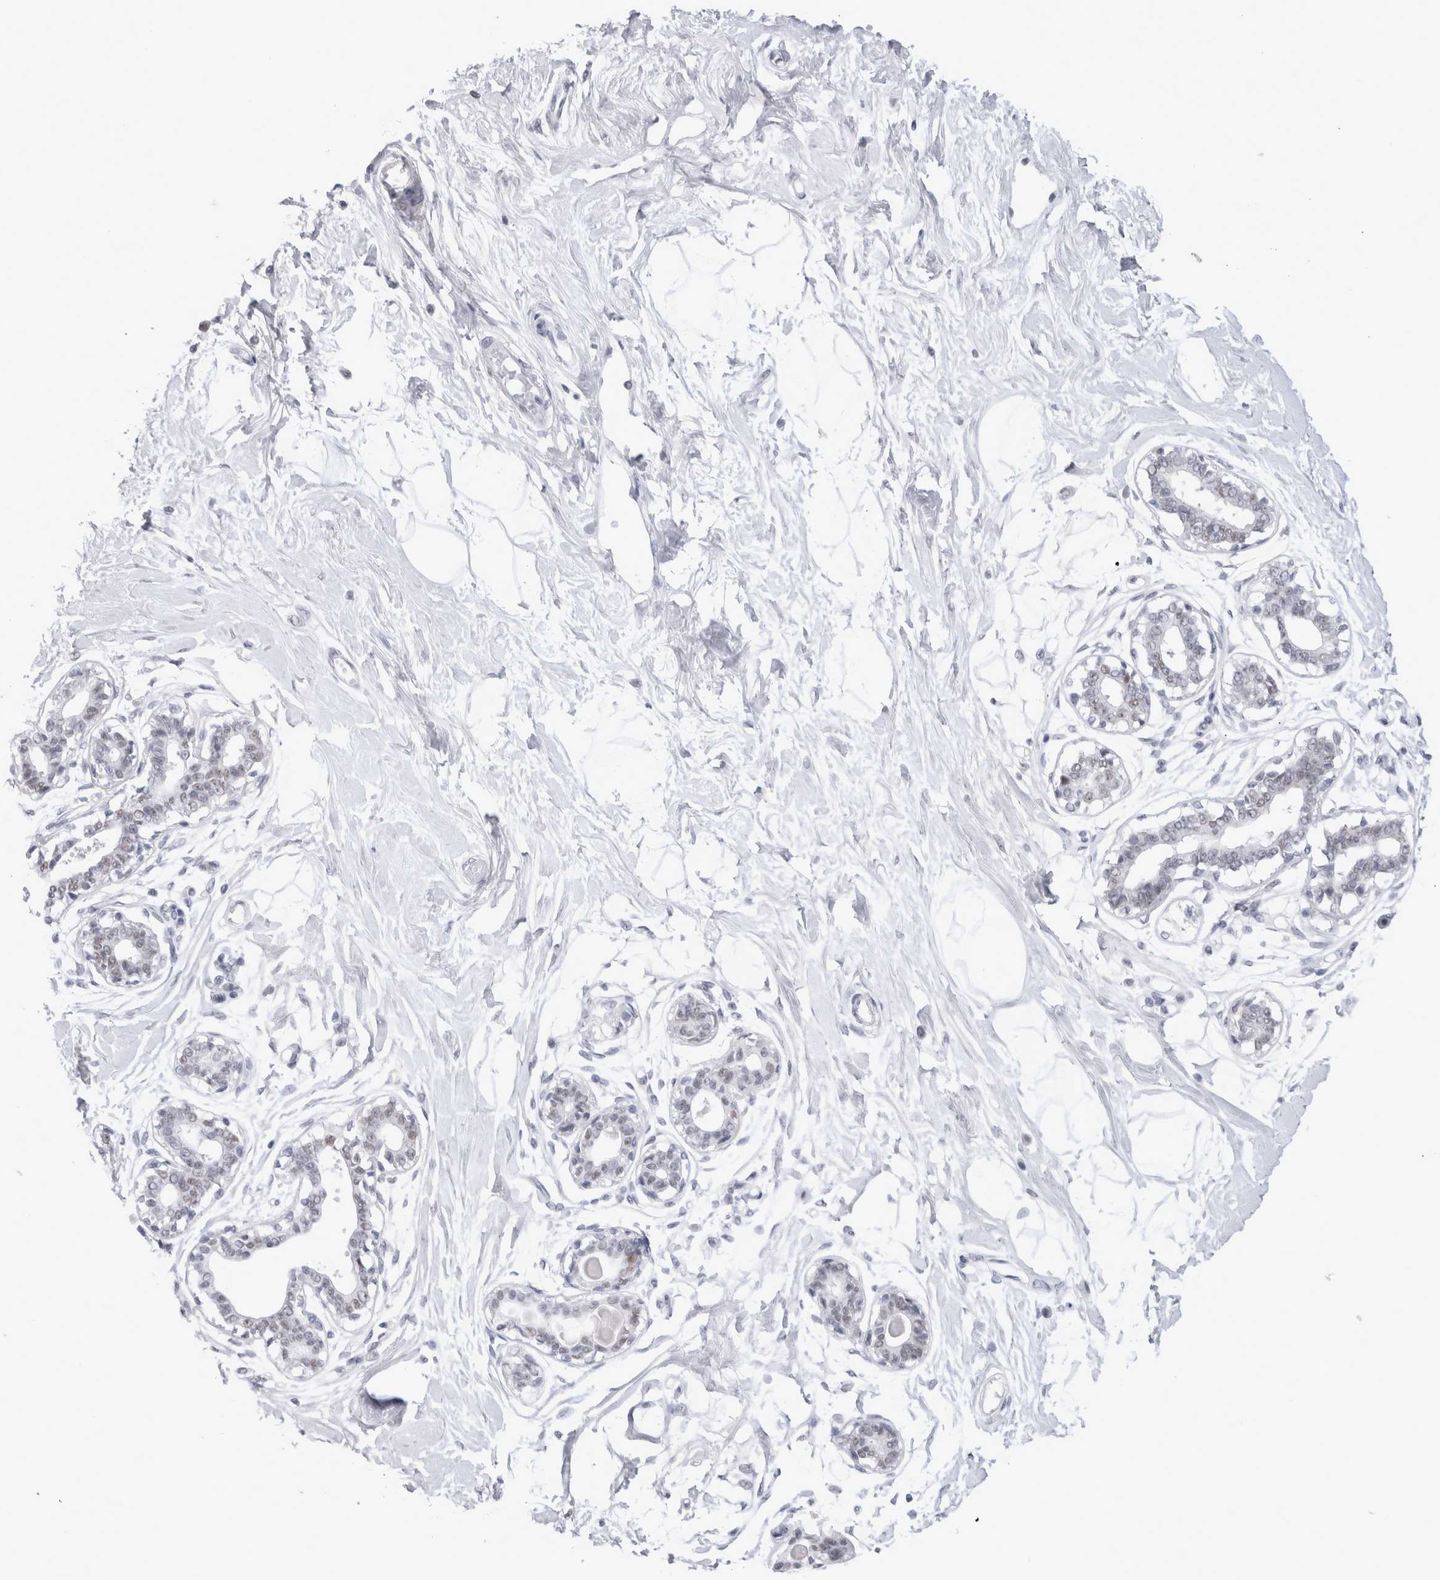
{"staining": {"intensity": "weak", "quantity": "25%-75%", "location": "nuclear"}, "tissue": "breast", "cell_type": "Adipocytes", "image_type": "normal", "snomed": [{"axis": "morphology", "description": "Normal tissue, NOS"}, {"axis": "topography", "description": "Breast"}], "caption": "Protein staining exhibits weak nuclear expression in about 25%-75% of adipocytes in unremarkable breast. (IHC, brightfield microscopy, high magnification).", "gene": "API5", "patient": {"sex": "female", "age": 45}}